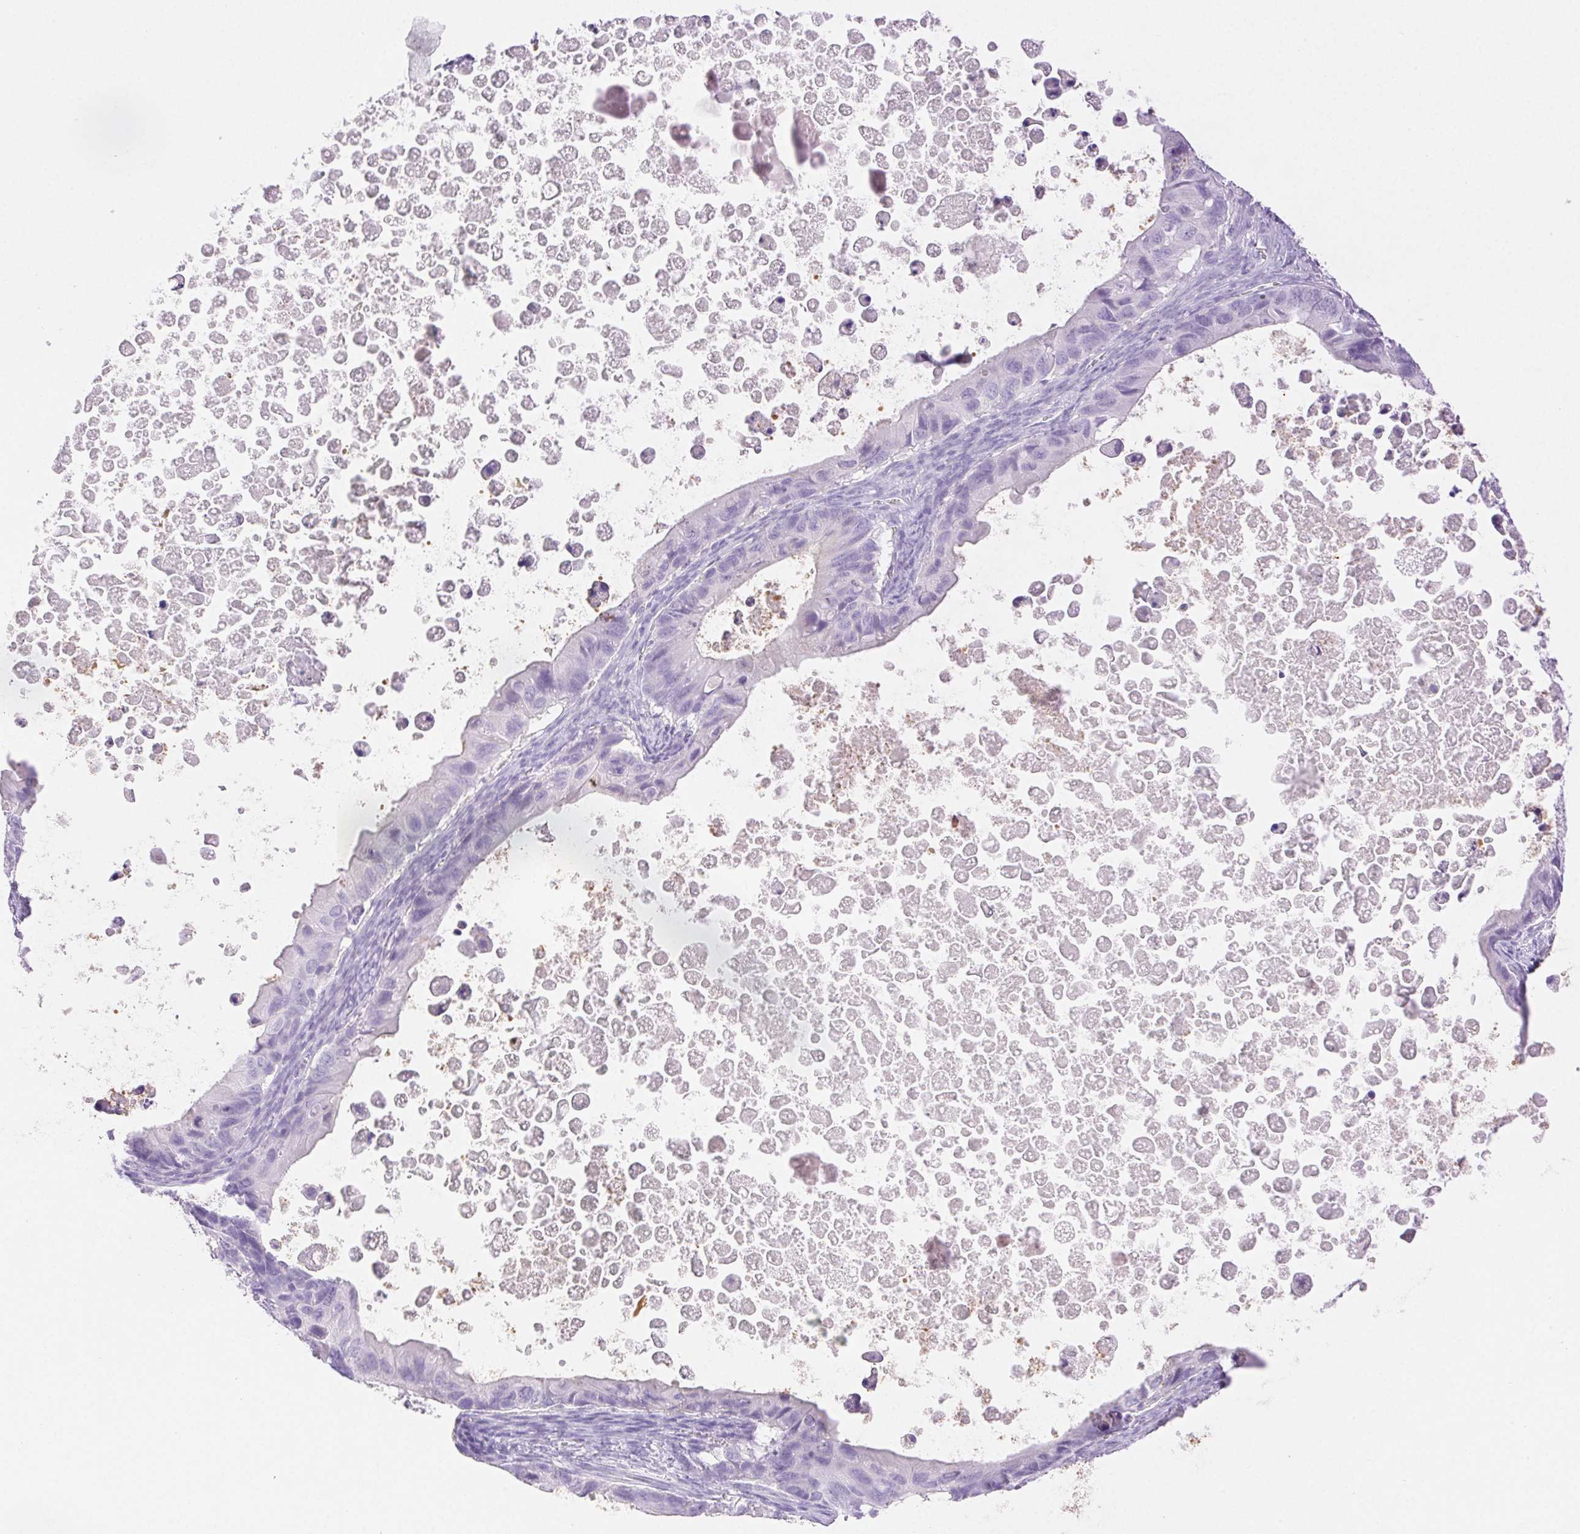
{"staining": {"intensity": "negative", "quantity": "none", "location": "none"}, "tissue": "ovarian cancer", "cell_type": "Tumor cells", "image_type": "cancer", "snomed": [{"axis": "morphology", "description": "Cystadenocarcinoma, mucinous, NOS"}, {"axis": "topography", "description": "Ovary"}], "caption": "The immunohistochemistry photomicrograph has no significant positivity in tumor cells of mucinous cystadenocarcinoma (ovarian) tissue.", "gene": "SPACA4", "patient": {"sex": "female", "age": 64}}